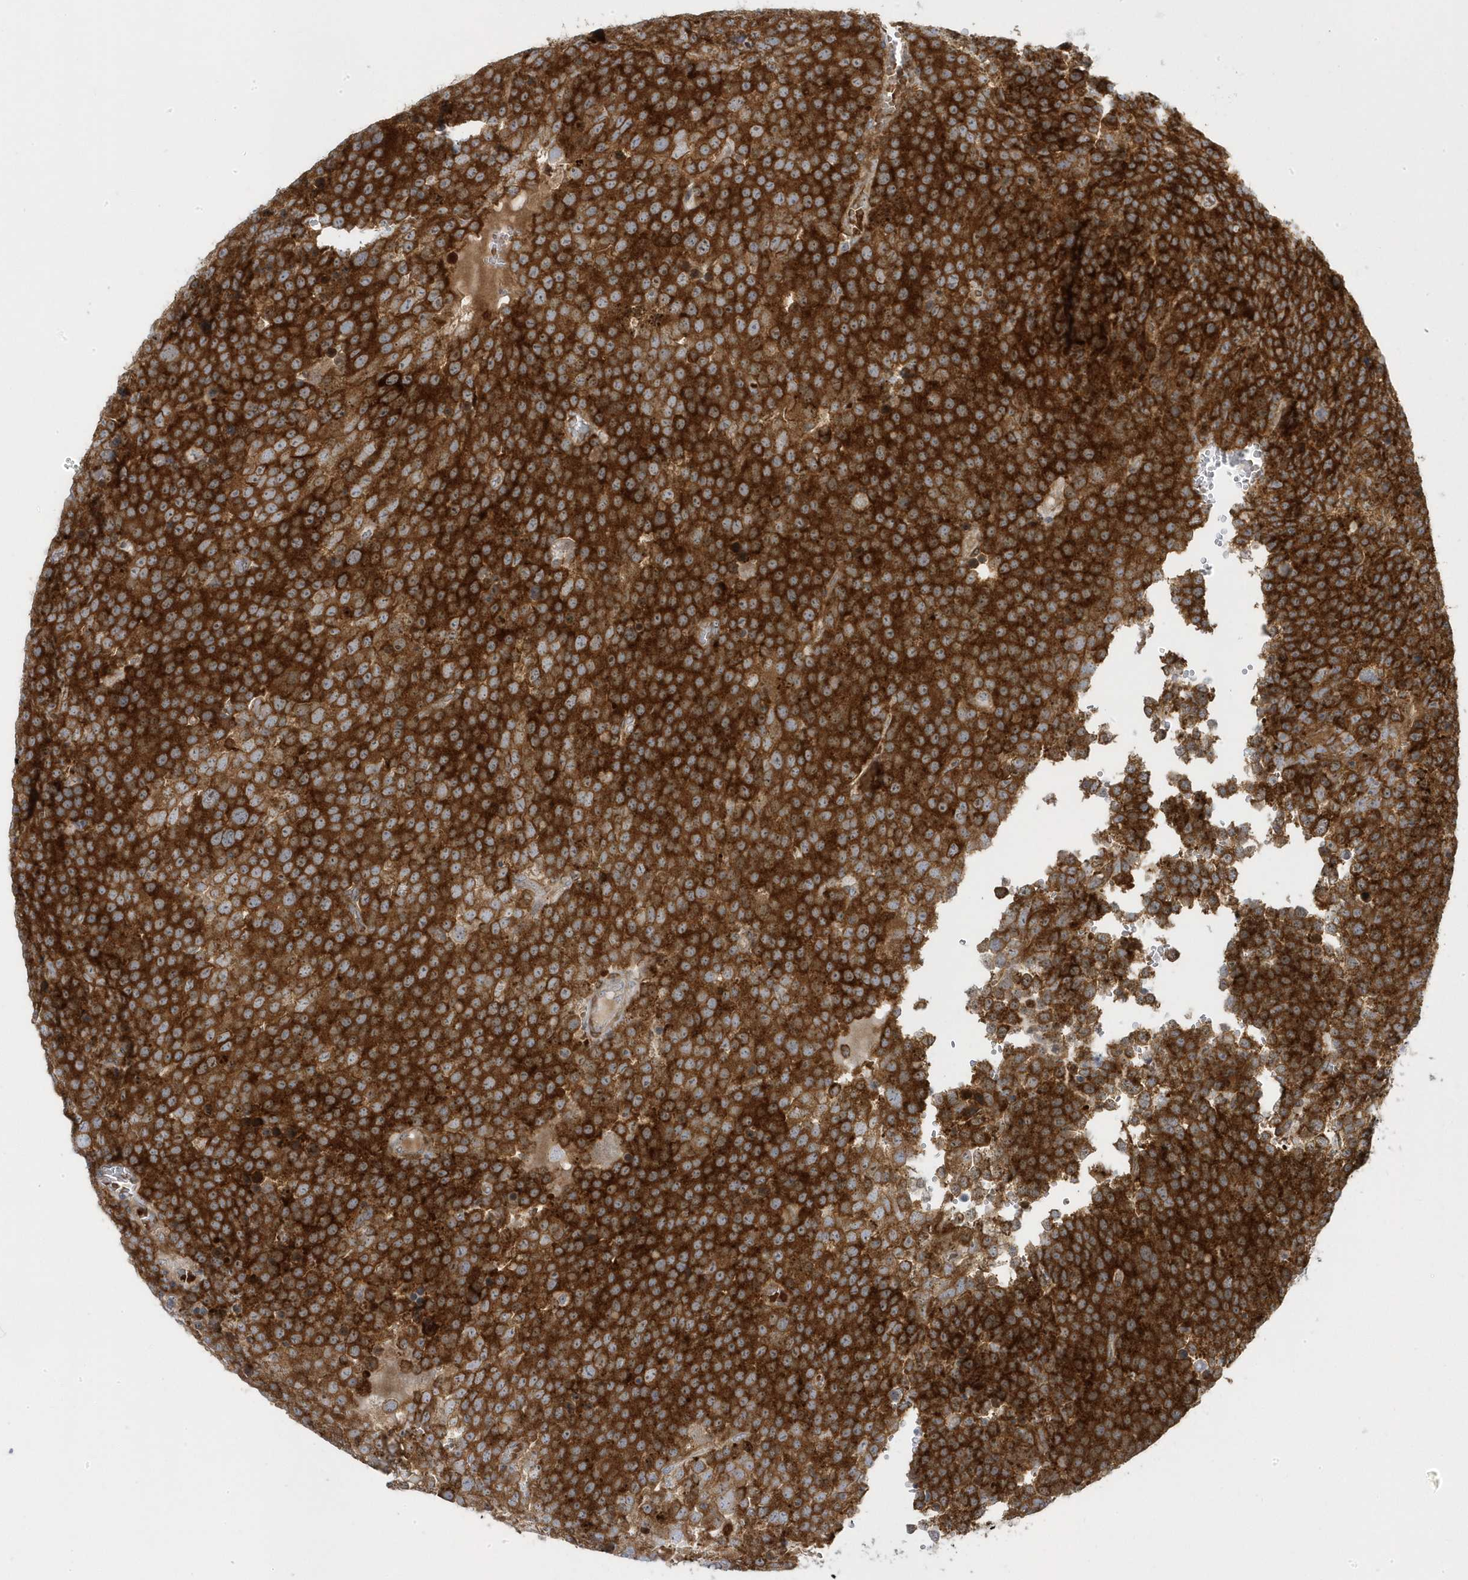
{"staining": {"intensity": "strong", "quantity": ">75%", "location": "cytoplasmic/membranous"}, "tissue": "testis cancer", "cell_type": "Tumor cells", "image_type": "cancer", "snomed": [{"axis": "morphology", "description": "Seminoma, NOS"}, {"axis": "topography", "description": "Testis"}], "caption": "Tumor cells show strong cytoplasmic/membranous expression in approximately >75% of cells in testis cancer (seminoma). The protein is shown in brown color, while the nuclei are stained blue.", "gene": "MAP7D3", "patient": {"sex": "male", "age": 71}}